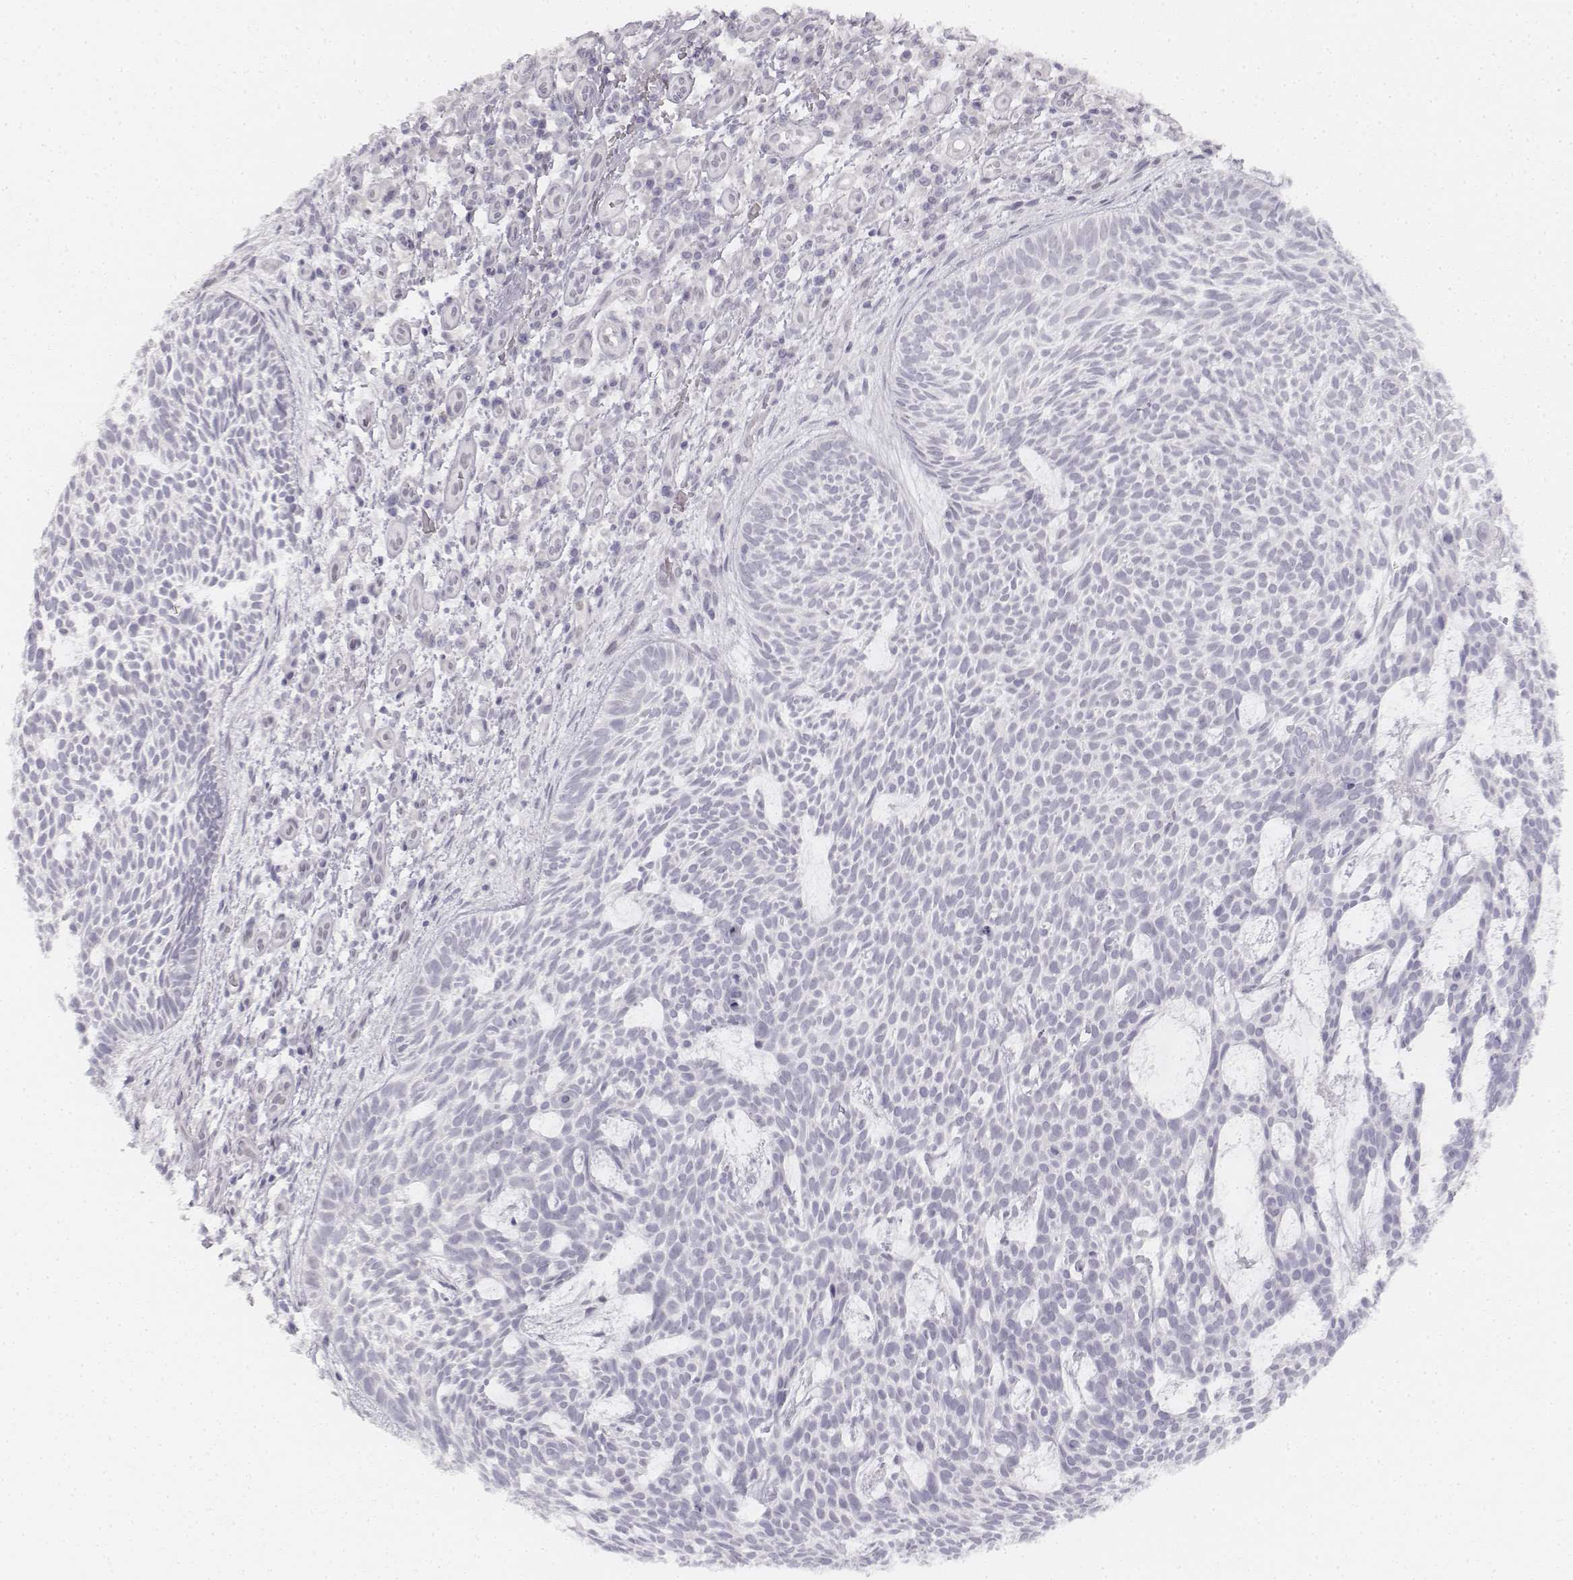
{"staining": {"intensity": "negative", "quantity": "none", "location": "none"}, "tissue": "skin cancer", "cell_type": "Tumor cells", "image_type": "cancer", "snomed": [{"axis": "morphology", "description": "Basal cell carcinoma"}, {"axis": "topography", "description": "Skin"}], "caption": "High power microscopy image of an immunohistochemistry image of skin cancer, revealing no significant expression in tumor cells. The staining was performed using DAB to visualize the protein expression in brown, while the nuclei were stained in blue with hematoxylin (Magnification: 20x).", "gene": "KRTAP2-1", "patient": {"sex": "male", "age": 59}}